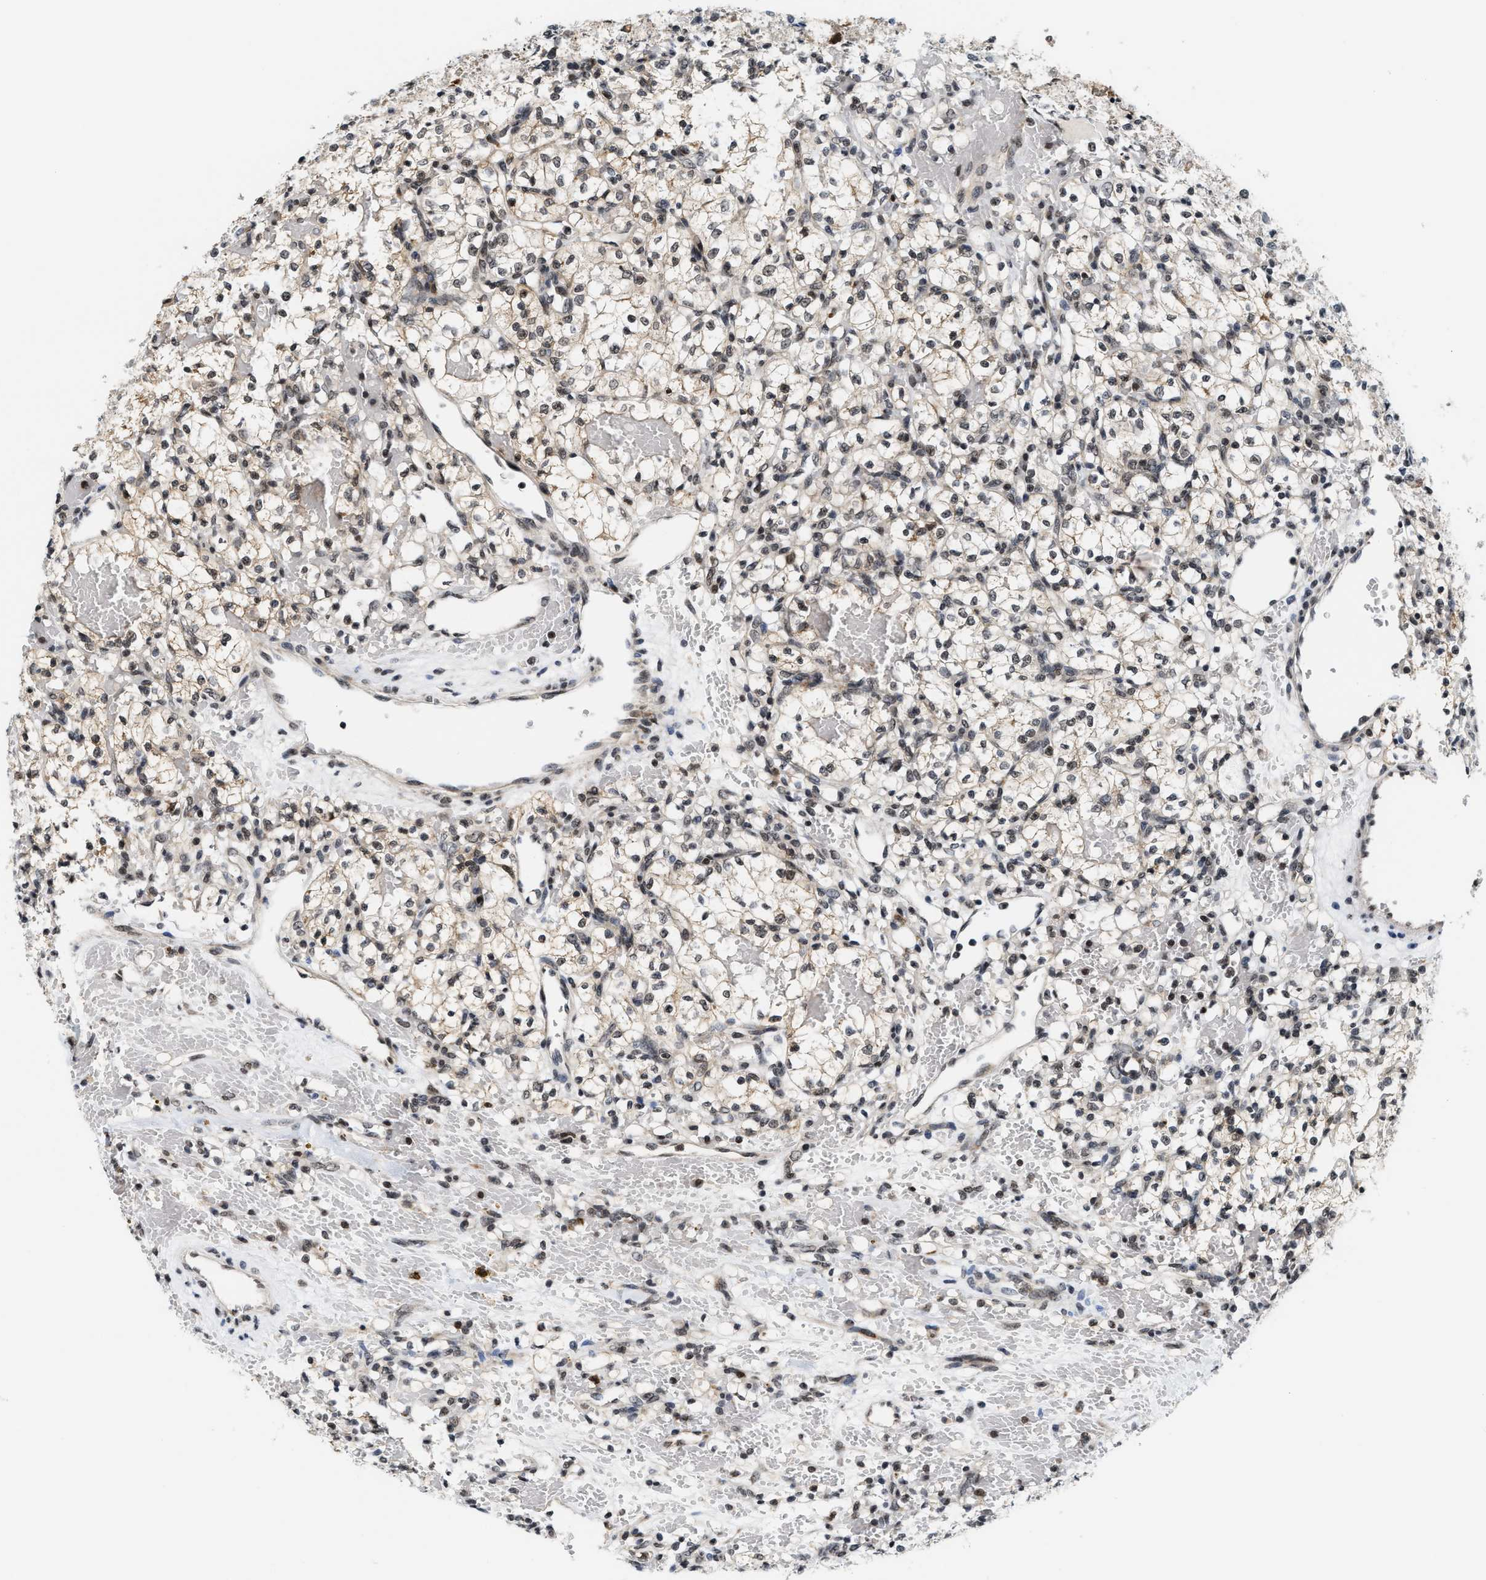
{"staining": {"intensity": "weak", "quantity": ">75%", "location": "nuclear"}, "tissue": "renal cancer", "cell_type": "Tumor cells", "image_type": "cancer", "snomed": [{"axis": "morphology", "description": "Adenocarcinoma, NOS"}, {"axis": "topography", "description": "Kidney"}], "caption": "Approximately >75% of tumor cells in adenocarcinoma (renal) reveal weak nuclear protein positivity as visualized by brown immunohistochemical staining.", "gene": "ANKRD6", "patient": {"sex": "female", "age": 60}}